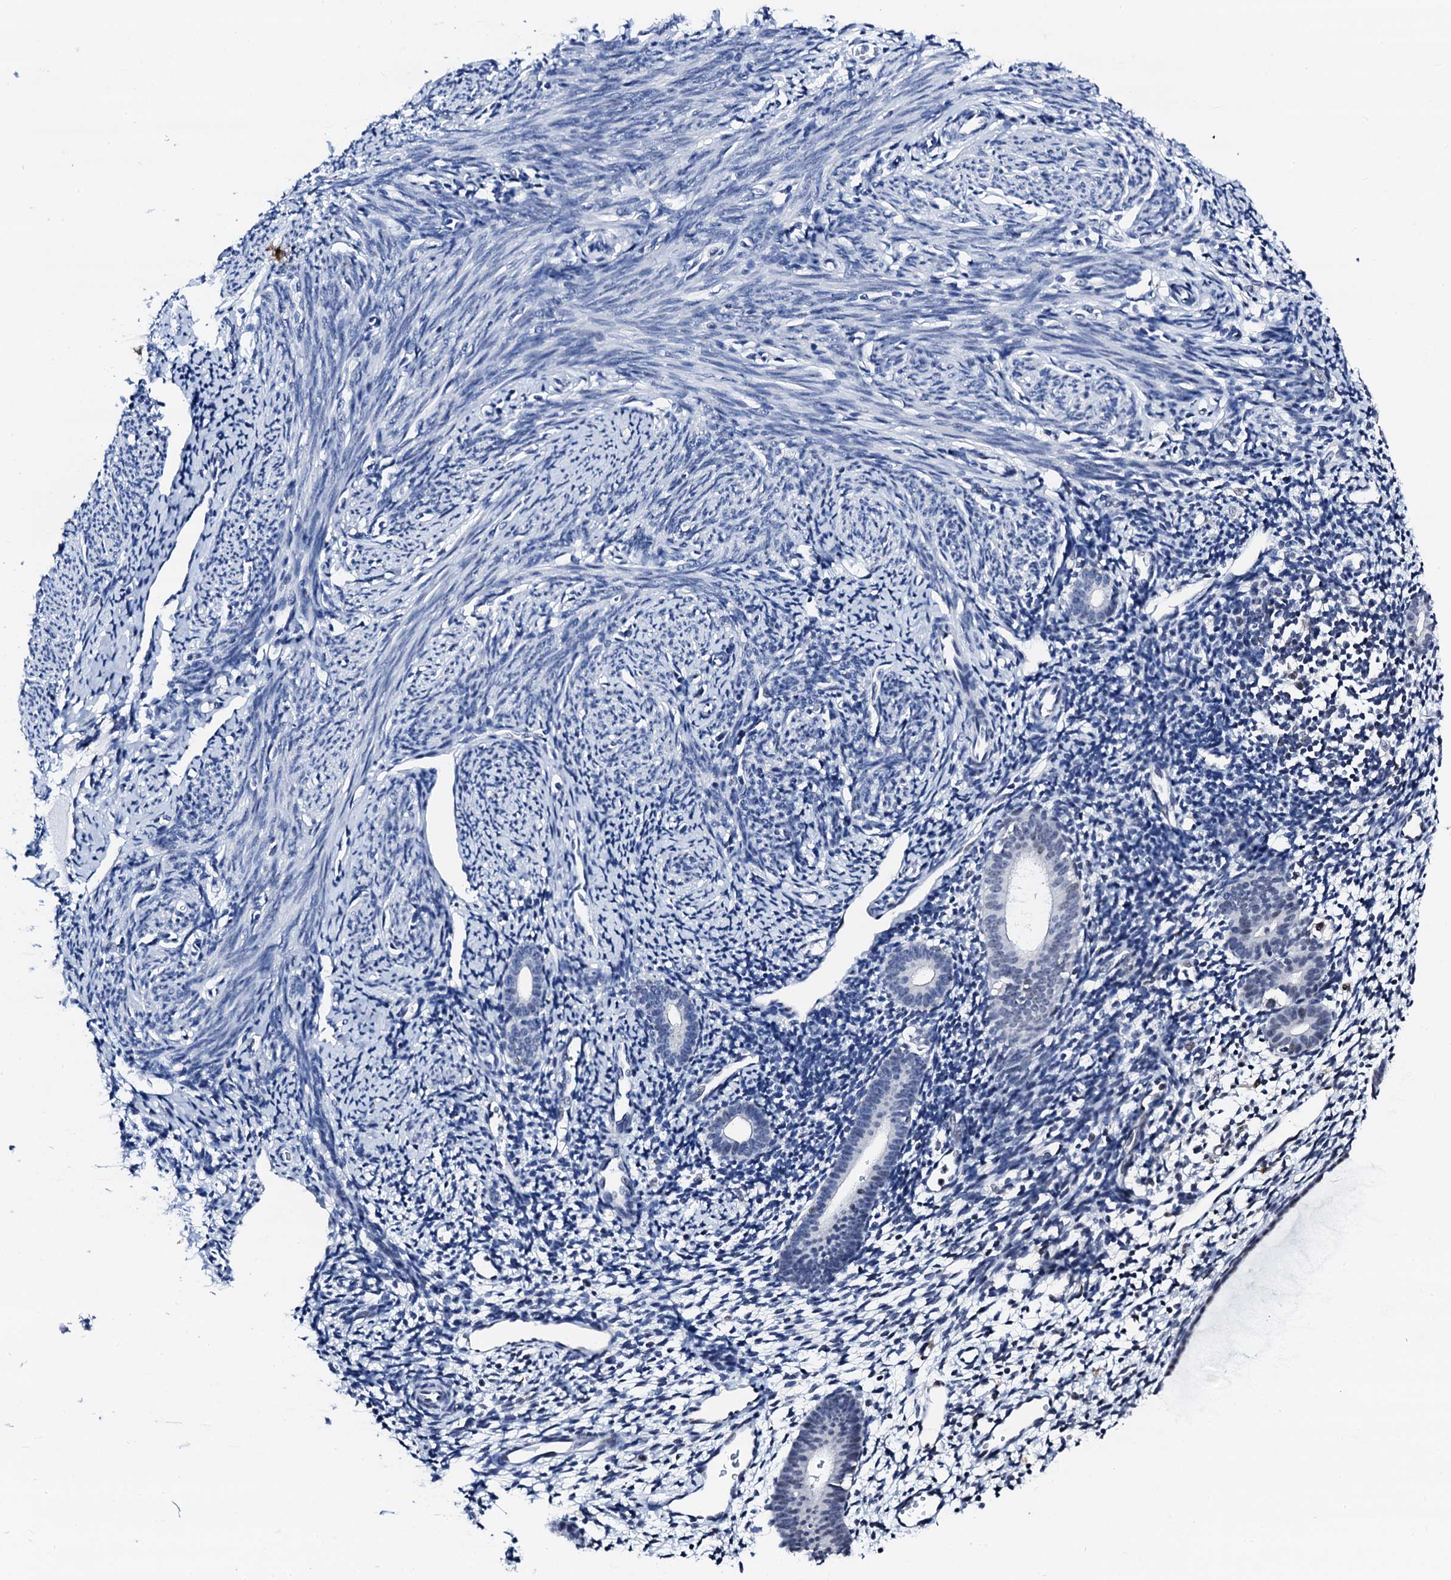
{"staining": {"intensity": "negative", "quantity": "none", "location": "none"}, "tissue": "endometrium", "cell_type": "Cells in endometrial stroma", "image_type": "normal", "snomed": [{"axis": "morphology", "description": "Normal tissue, NOS"}, {"axis": "topography", "description": "Endometrium"}], "caption": "Protein analysis of unremarkable endometrium demonstrates no significant staining in cells in endometrial stroma.", "gene": "TRAFD1", "patient": {"sex": "female", "age": 56}}